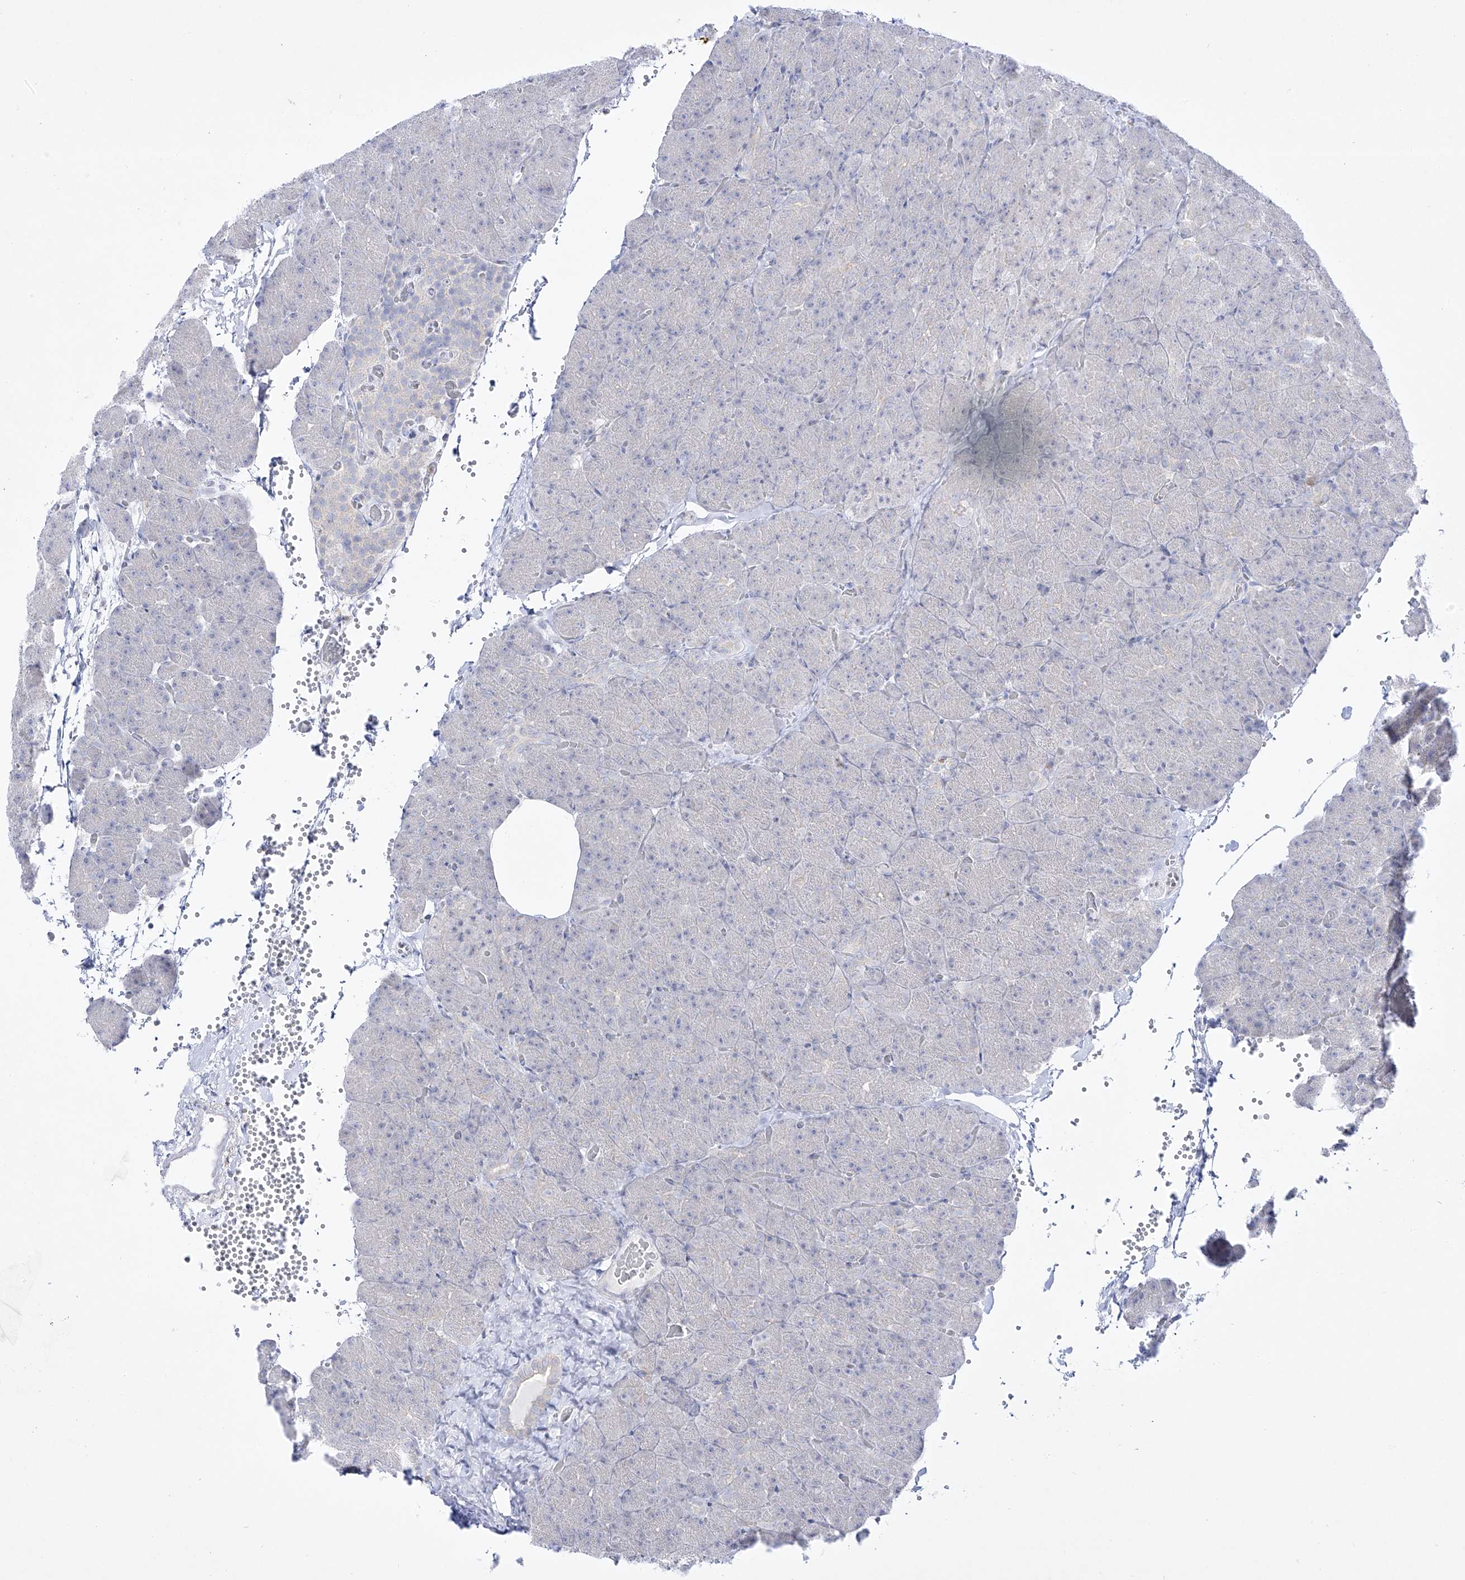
{"staining": {"intensity": "negative", "quantity": "none", "location": "none"}, "tissue": "pancreas", "cell_type": "Exocrine glandular cells", "image_type": "normal", "snomed": [{"axis": "morphology", "description": "Normal tissue, NOS"}, {"axis": "morphology", "description": "Carcinoid, malignant, NOS"}, {"axis": "topography", "description": "Pancreas"}], "caption": "Immunohistochemistry micrograph of normal pancreas stained for a protein (brown), which demonstrates no expression in exocrine glandular cells. The staining is performed using DAB (3,3'-diaminobenzidine) brown chromogen with nuclei counter-stained in using hematoxylin.", "gene": "DMKN", "patient": {"sex": "female", "age": 35}}